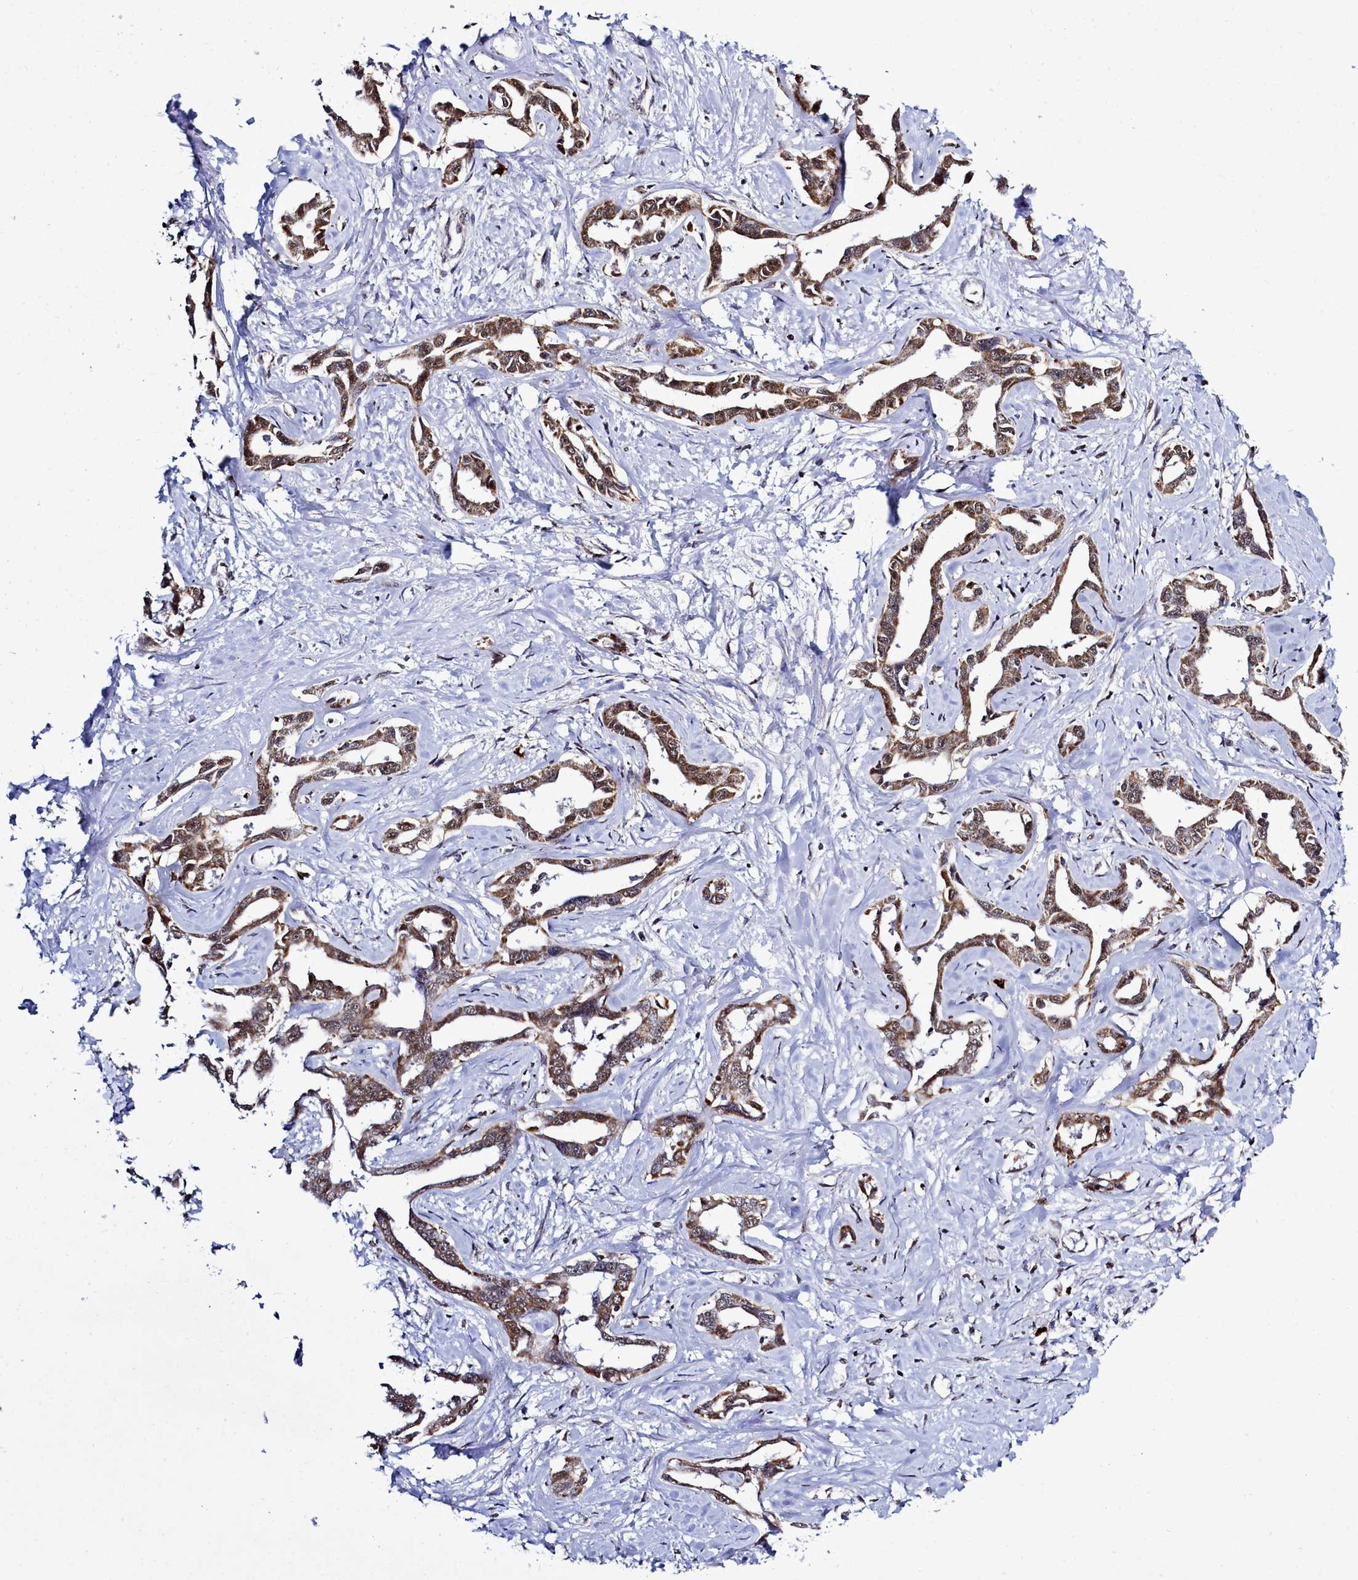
{"staining": {"intensity": "moderate", "quantity": ">75%", "location": "cytoplasmic/membranous,nuclear"}, "tissue": "liver cancer", "cell_type": "Tumor cells", "image_type": "cancer", "snomed": [{"axis": "morphology", "description": "Cholangiocarcinoma"}, {"axis": "topography", "description": "Liver"}], "caption": "Immunohistochemical staining of human liver cholangiocarcinoma exhibits medium levels of moderate cytoplasmic/membranous and nuclear protein staining in approximately >75% of tumor cells.", "gene": "POM121L2", "patient": {"sex": "male", "age": 59}}